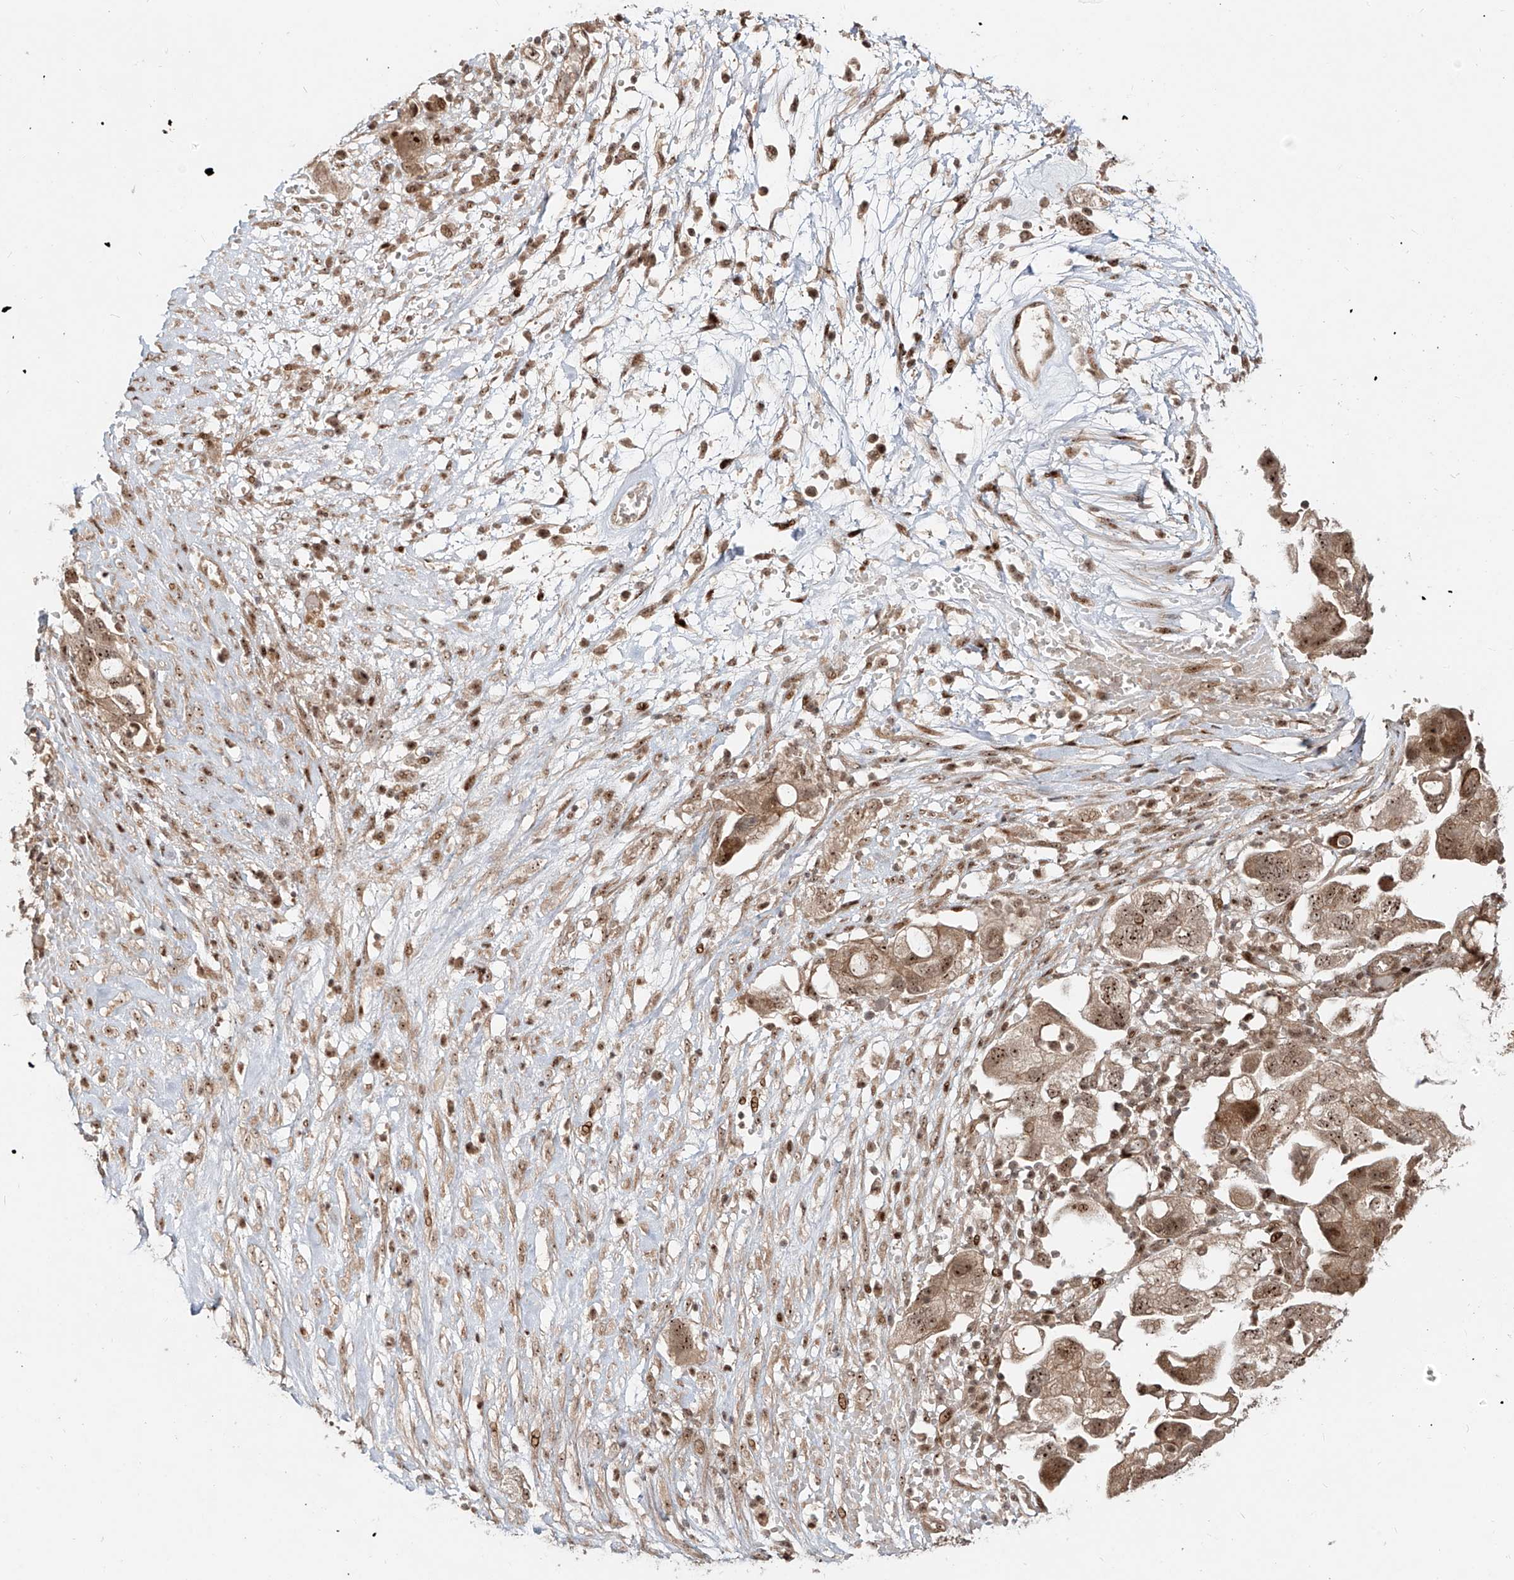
{"staining": {"intensity": "moderate", "quantity": ">75%", "location": "cytoplasmic/membranous,nuclear"}, "tissue": "ovarian cancer", "cell_type": "Tumor cells", "image_type": "cancer", "snomed": [{"axis": "morphology", "description": "Carcinoma, NOS"}, {"axis": "morphology", "description": "Cystadenocarcinoma, serous, NOS"}, {"axis": "topography", "description": "Ovary"}], "caption": "This histopathology image displays ovarian cancer (serous cystadenocarcinoma) stained with immunohistochemistry to label a protein in brown. The cytoplasmic/membranous and nuclear of tumor cells show moderate positivity for the protein. Nuclei are counter-stained blue.", "gene": "ZNF710", "patient": {"sex": "female", "age": 69}}